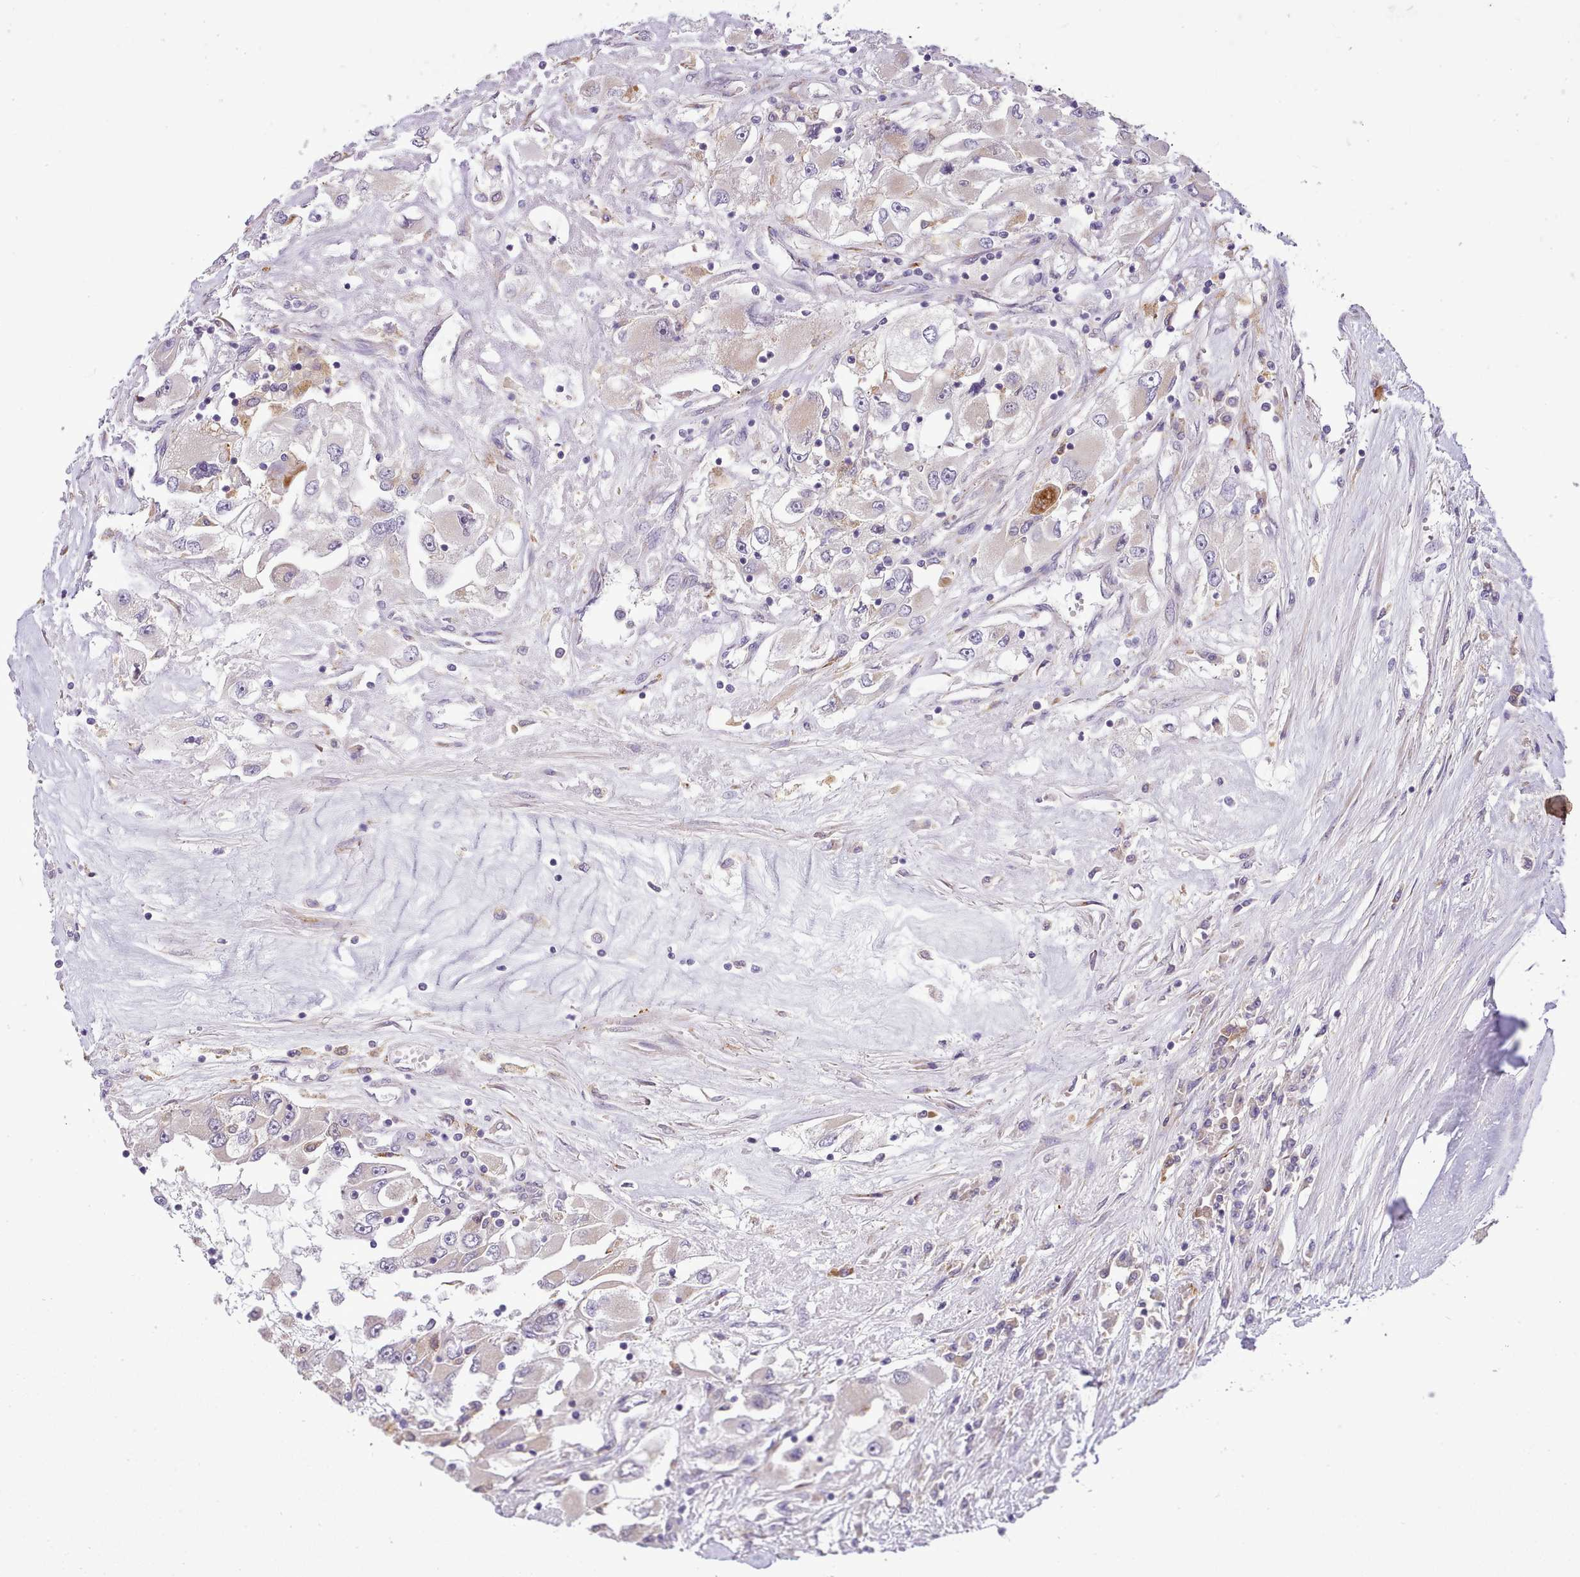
{"staining": {"intensity": "negative", "quantity": "none", "location": "none"}, "tissue": "renal cancer", "cell_type": "Tumor cells", "image_type": "cancer", "snomed": [{"axis": "morphology", "description": "Adenocarcinoma, NOS"}, {"axis": "topography", "description": "Kidney"}], "caption": "A high-resolution image shows IHC staining of renal cancer (adenocarcinoma), which reveals no significant staining in tumor cells. The staining was performed using DAB to visualize the protein expression in brown, while the nuclei were stained in blue with hematoxylin (Magnification: 20x).", "gene": "FAM83E", "patient": {"sex": "female", "age": 52}}